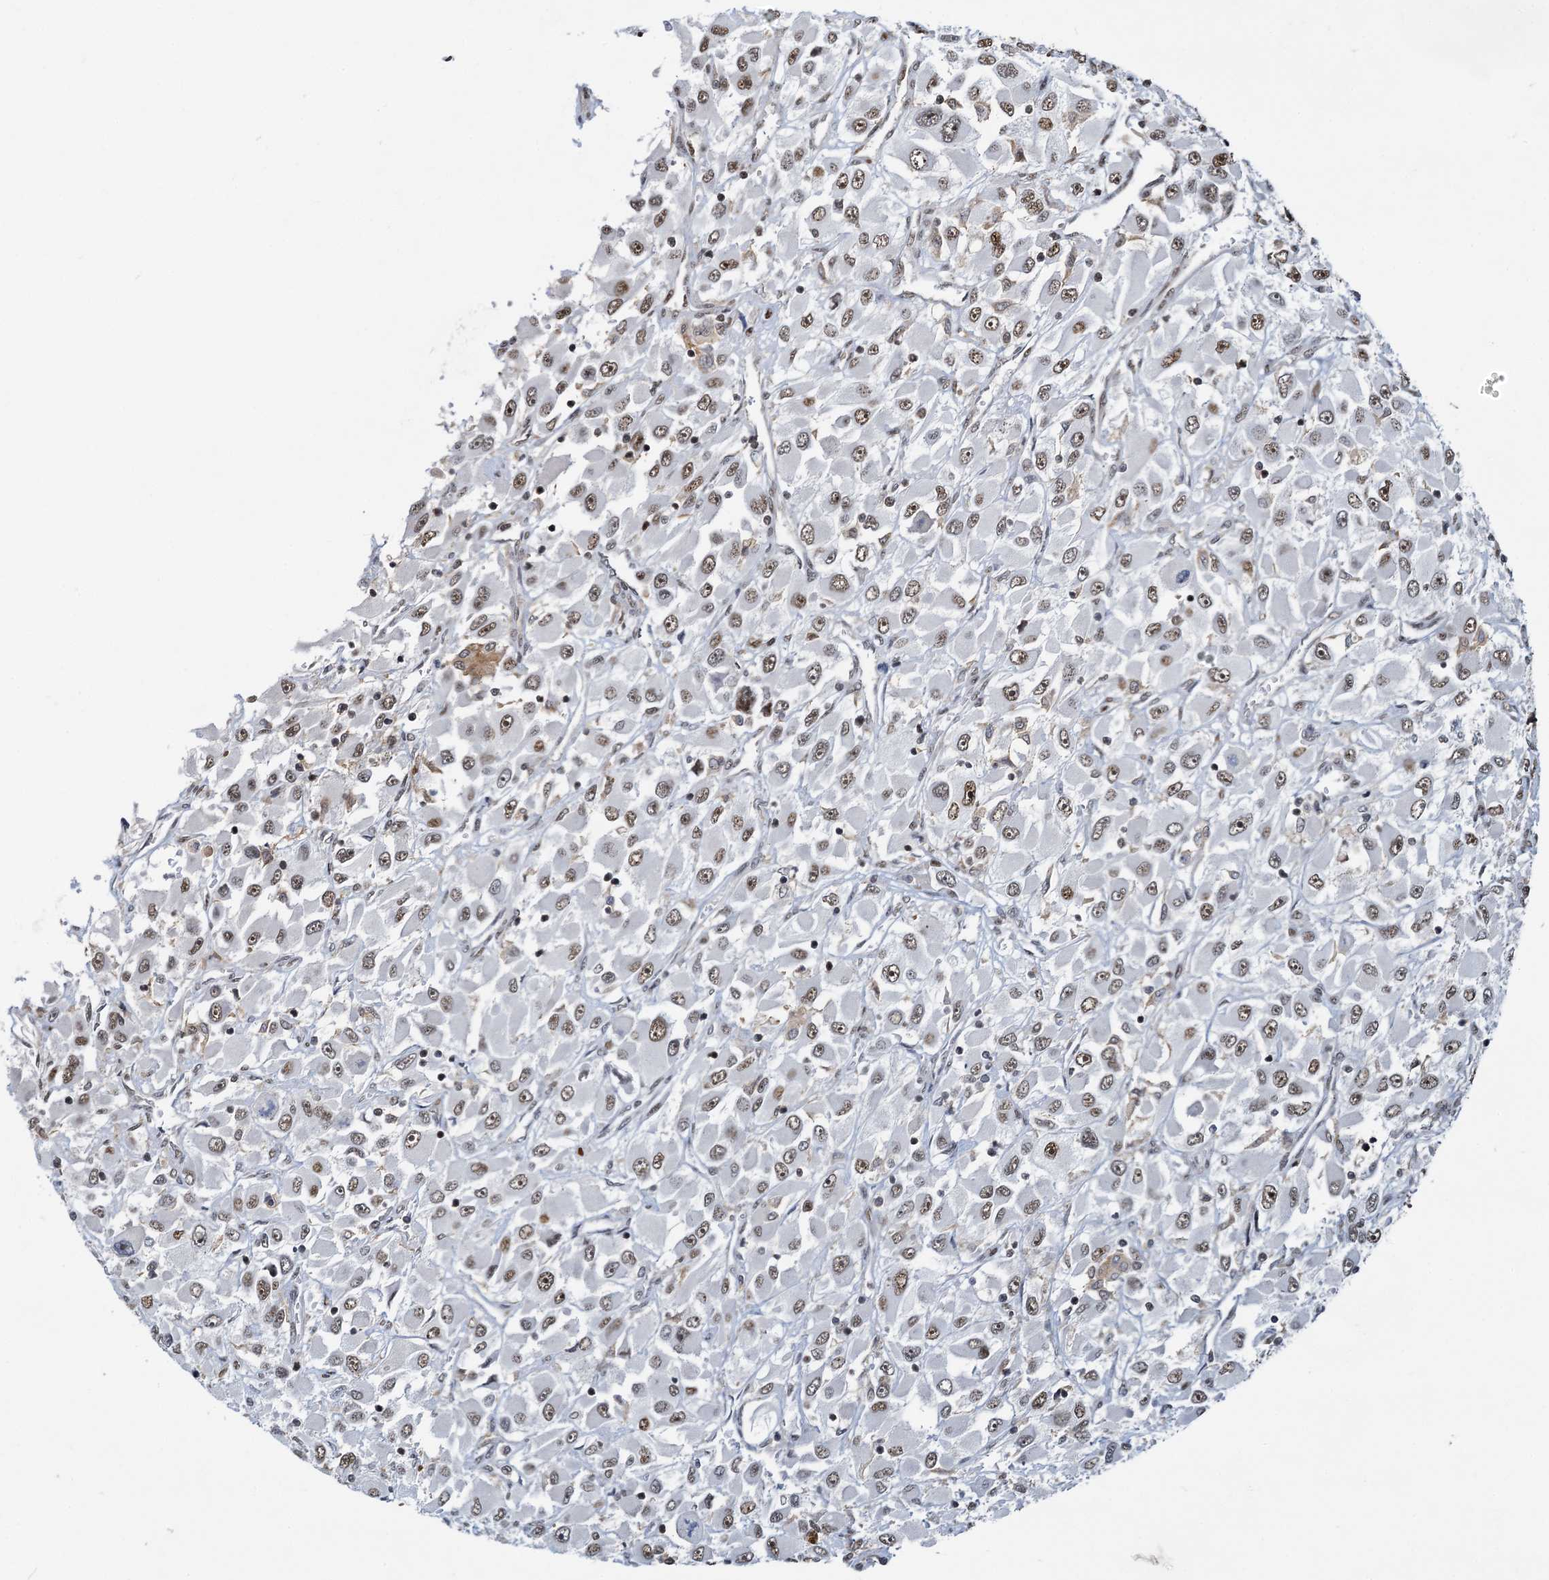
{"staining": {"intensity": "moderate", "quantity": ">75%", "location": "nuclear"}, "tissue": "renal cancer", "cell_type": "Tumor cells", "image_type": "cancer", "snomed": [{"axis": "morphology", "description": "Adenocarcinoma, NOS"}, {"axis": "topography", "description": "Kidney"}], "caption": "High-magnification brightfield microscopy of renal adenocarcinoma stained with DAB (brown) and counterstained with hematoxylin (blue). tumor cells exhibit moderate nuclear positivity is appreciated in about>75% of cells.", "gene": "RBM26", "patient": {"sex": "female", "age": 52}}